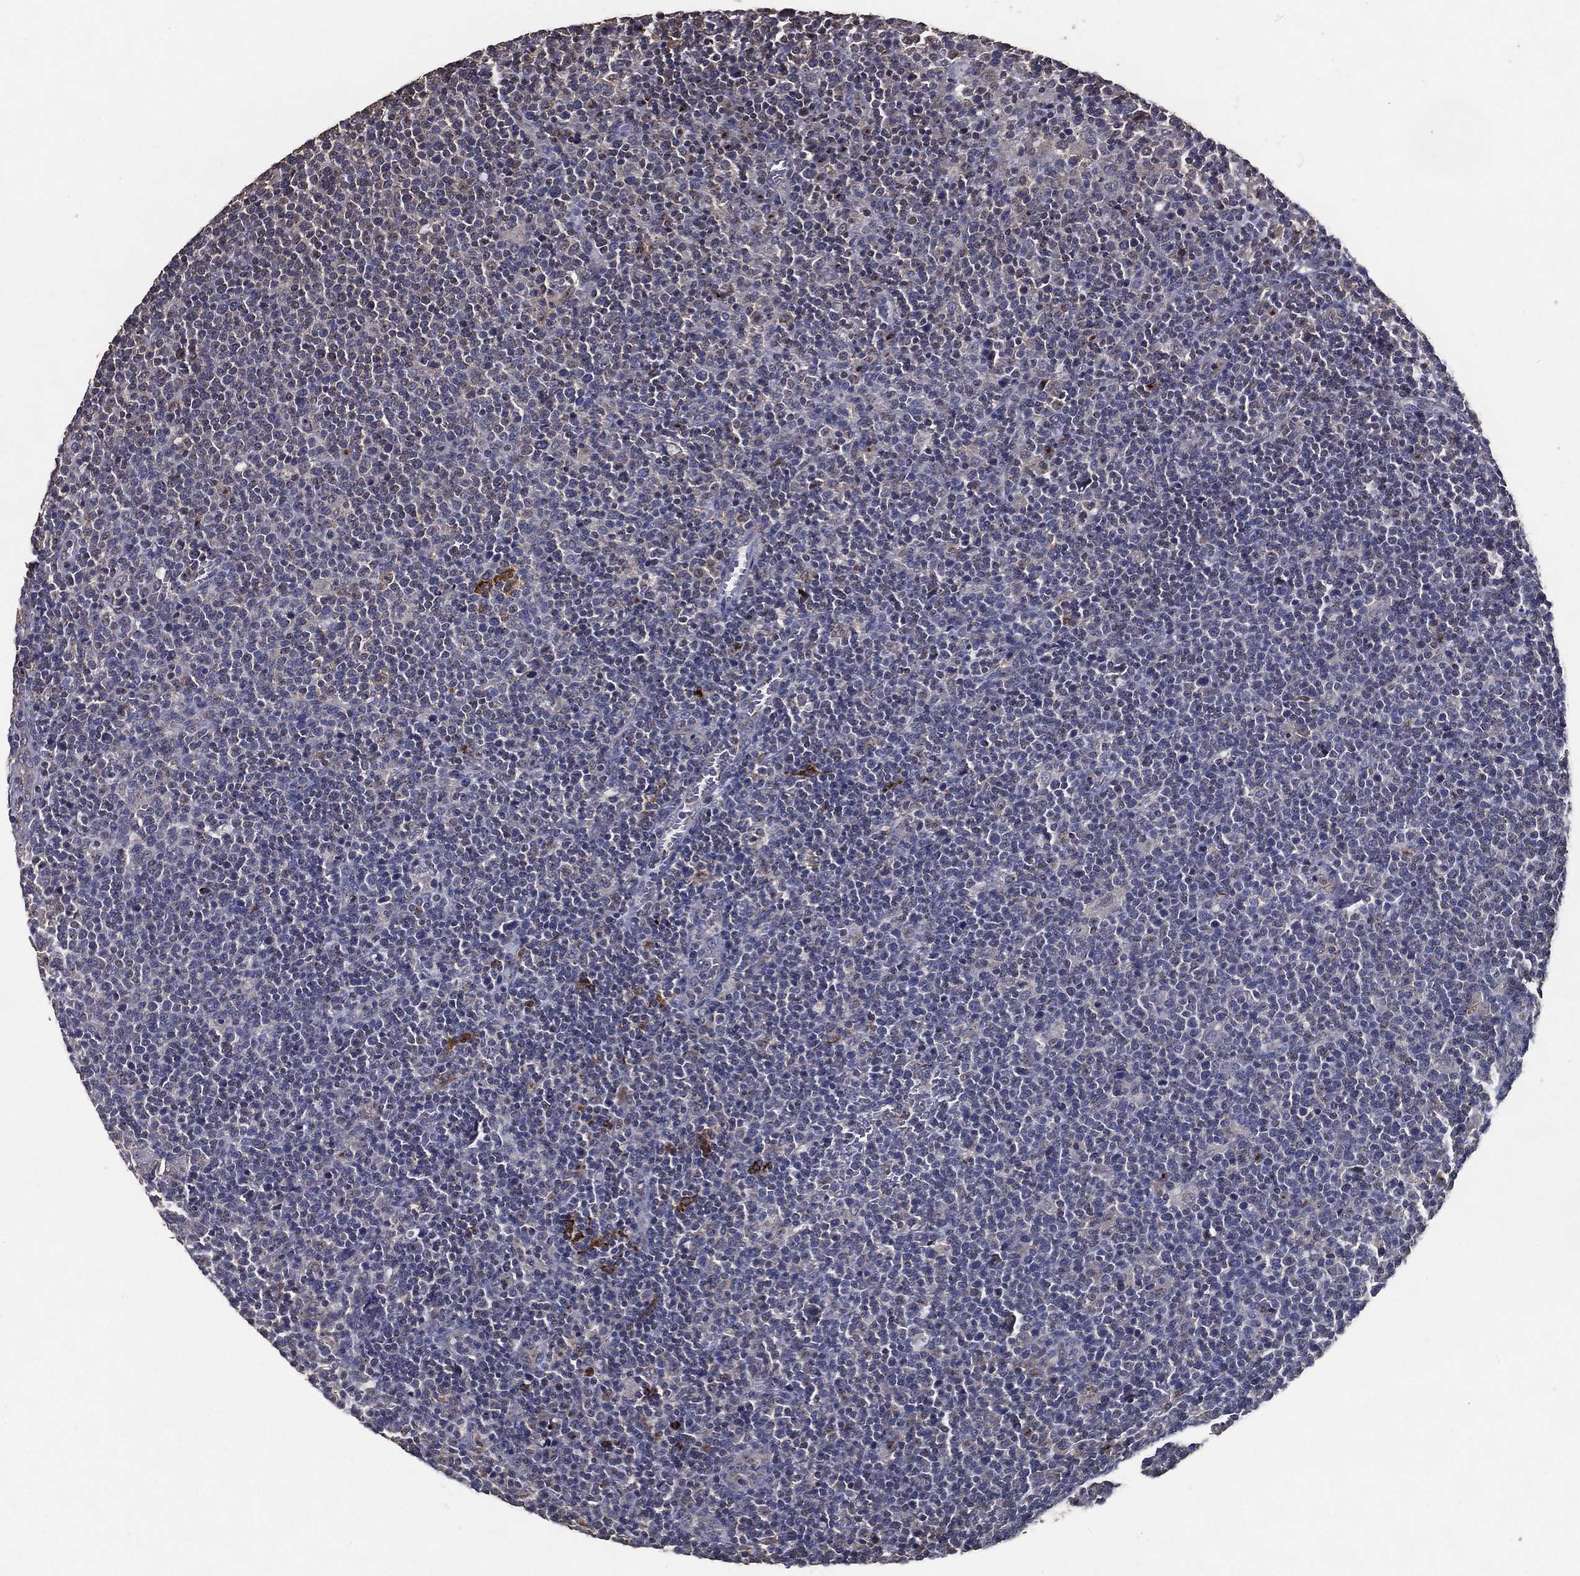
{"staining": {"intensity": "negative", "quantity": "none", "location": "none"}, "tissue": "lymphoma", "cell_type": "Tumor cells", "image_type": "cancer", "snomed": [{"axis": "morphology", "description": "Malignant lymphoma, non-Hodgkin's type, High grade"}, {"axis": "topography", "description": "Lymph node"}], "caption": "This is a micrograph of immunohistochemistry (IHC) staining of high-grade malignant lymphoma, non-Hodgkin's type, which shows no positivity in tumor cells. (Immunohistochemistry, brightfield microscopy, high magnification).", "gene": "GPR183", "patient": {"sex": "male", "age": 61}}